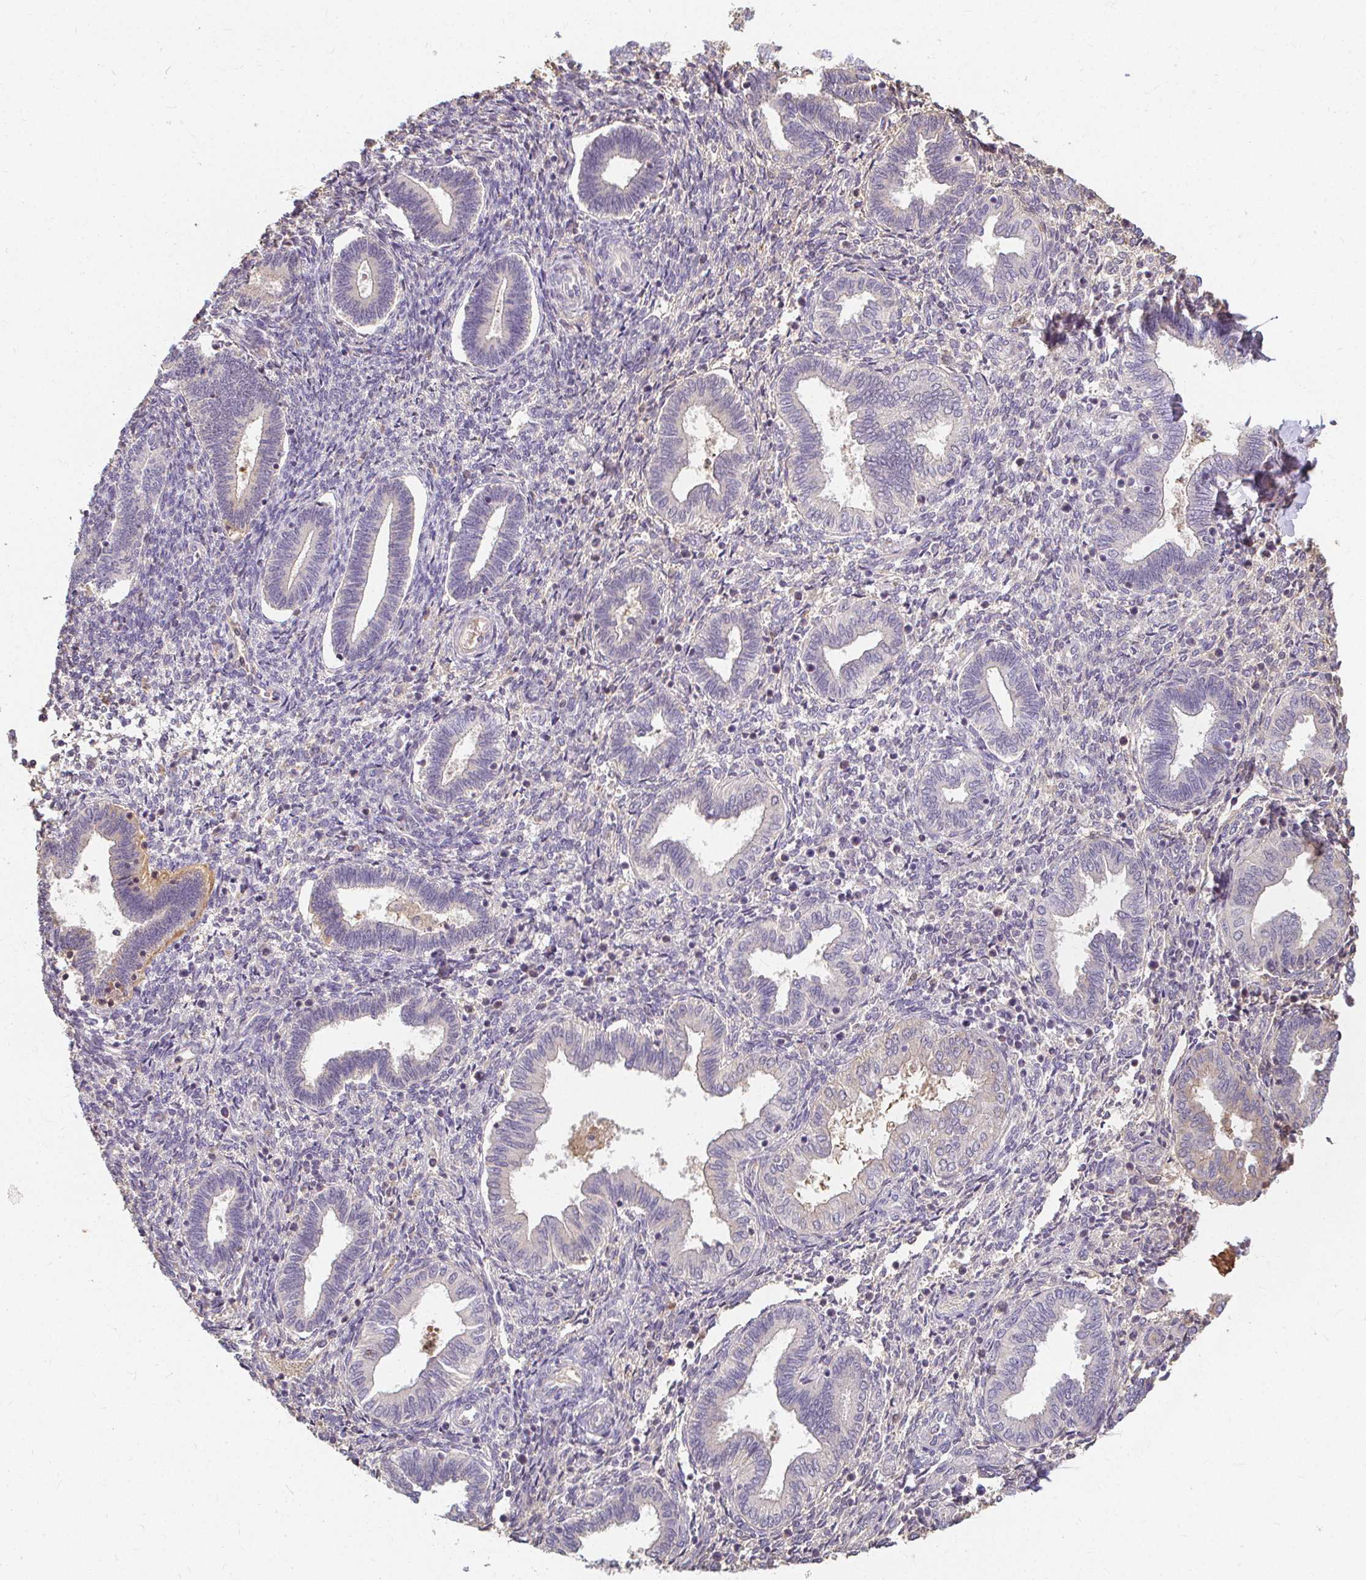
{"staining": {"intensity": "negative", "quantity": "none", "location": "none"}, "tissue": "endometrium", "cell_type": "Cells in endometrial stroma", "image_type": "normal", "snomed": [{"axis": "morphology", "description": "Normal tissue, NOS"}, {"axis": "topography", "description": "Endometrium"}], "caption": "Immunohistochemical staining of benign endometrium demonstrates no significant staining in cells in endometrial stroma. (Brightfield microscopy of DAB immunohistochemistry at high magnification).", "gene": "LOXL4", "patient": {"sex": "female", "age": 42}}